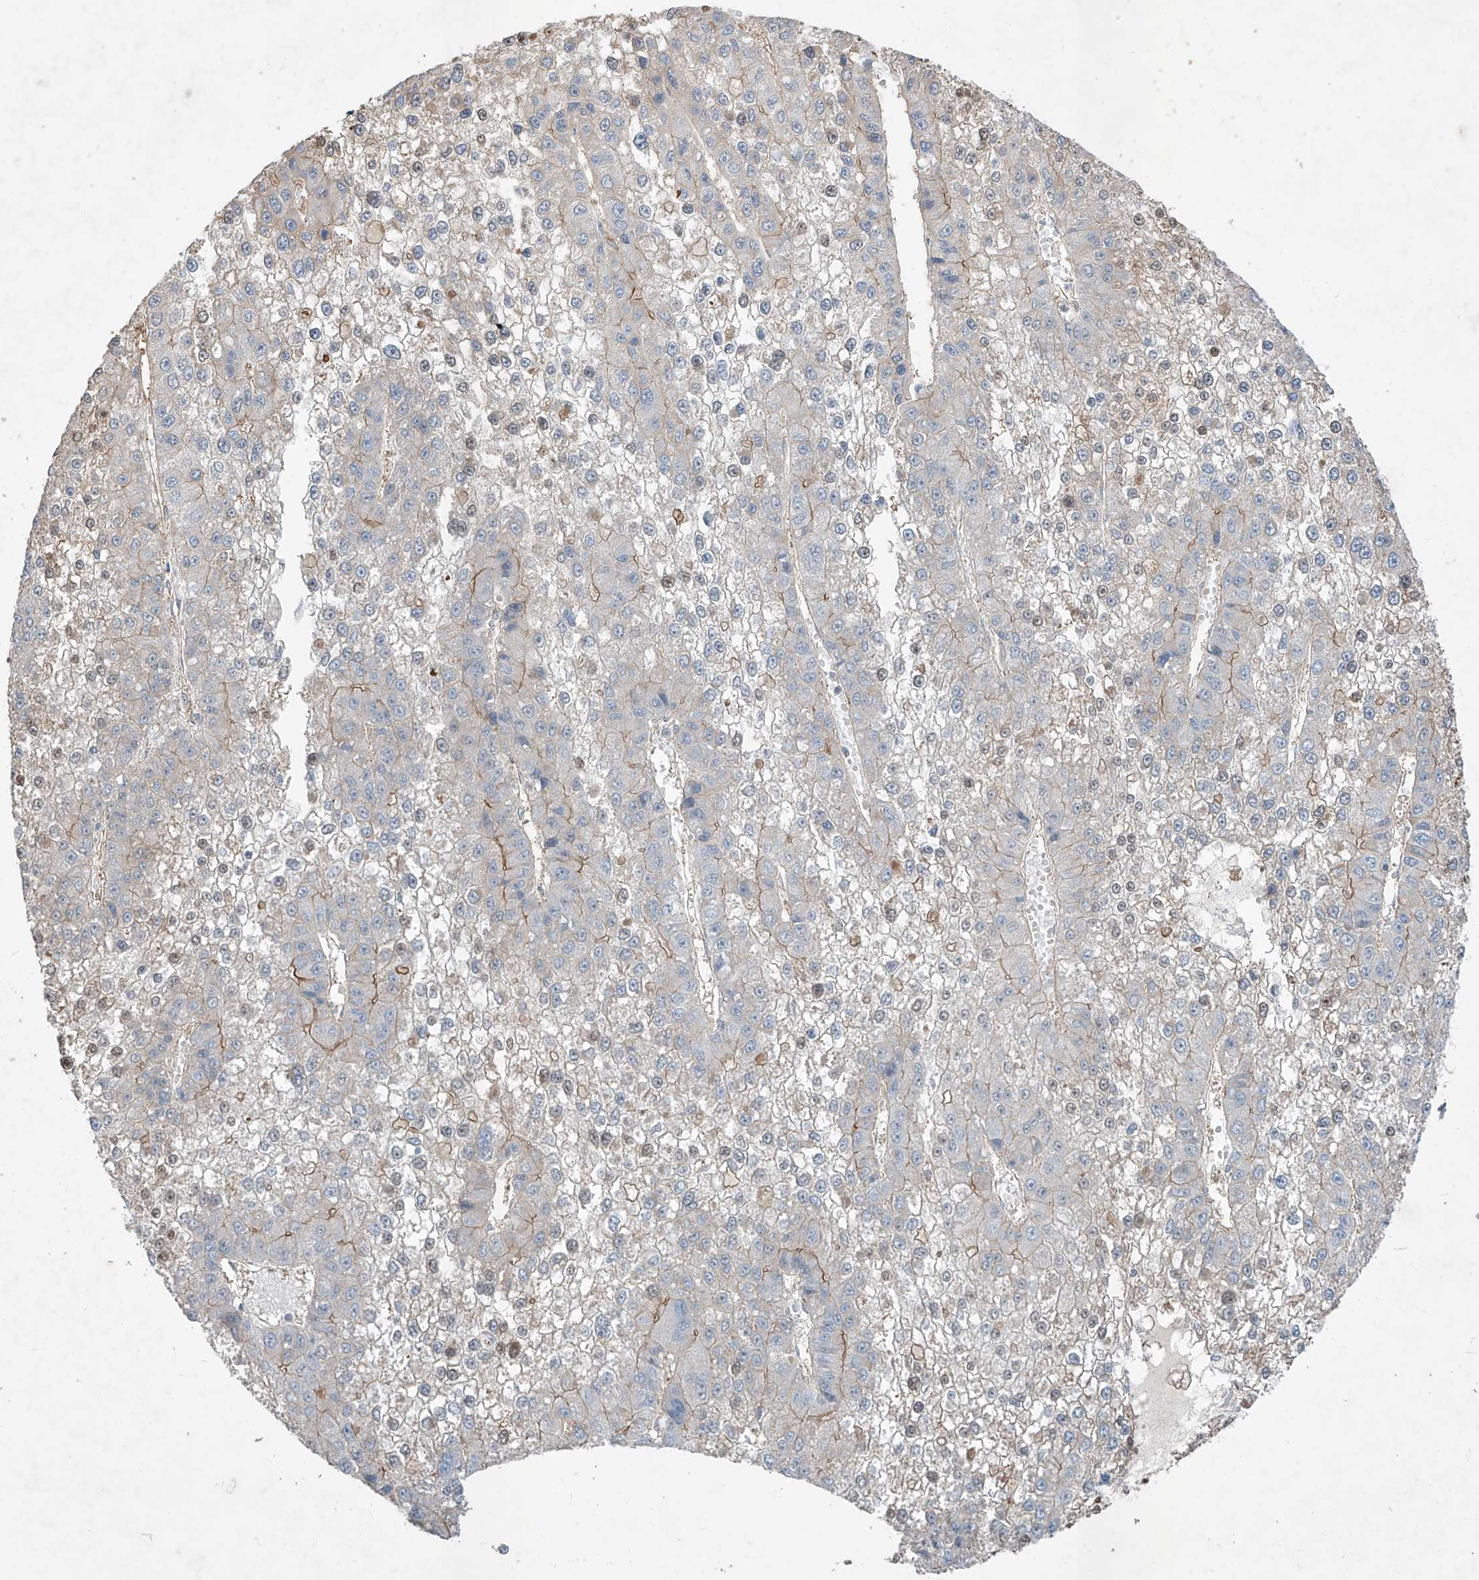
{"staining": {"intensity": "moderate", "quantity": "<25%", "location": "cytoplasmic/membranous"}, "tissue": "liver cancer", "cell_type": "Tumor cells", "image_type": "cancer", "snomed": [{"axis": "morphology", "description": "Carcinoma, Hepatocellular, NOS"}, {"axis": "topography", "description": "Liver"}], "caption": "A histopathology image of human hepatocellular carcinoma (liver) stained for a protein demonstrates moderate cytoplasmic/membranous brown staining in tumor cells.", "gene": "EPHX4", "patient": {"sex": "female", "age": 73}}